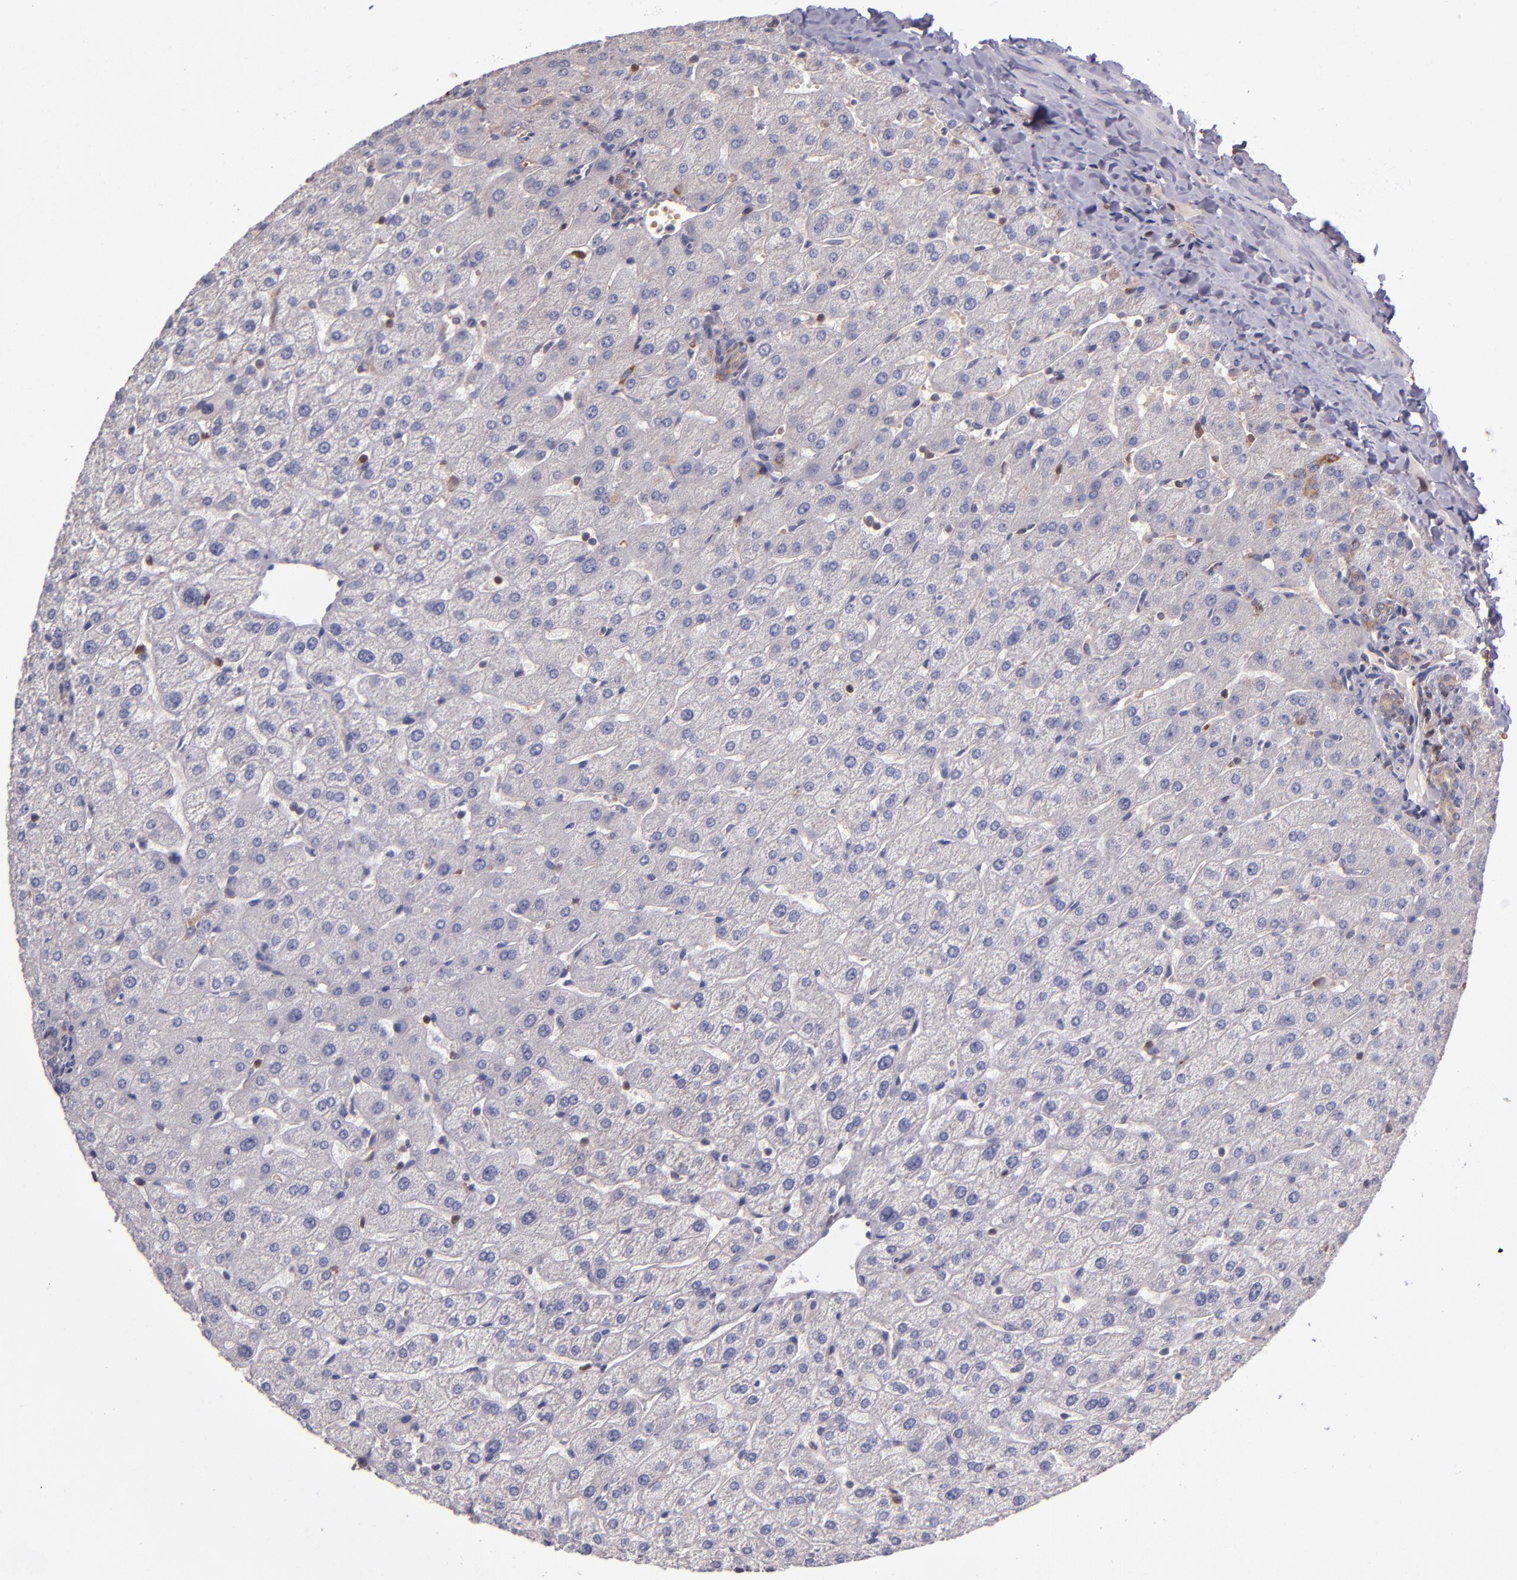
{"staining": {"intensity": "negative", "quantity": "none", "location": "none"}, "tissue": "liver", "cell_type": "Cholangiocytes", "image_type": "normal", "snomed": [{"axis": "morphology", "description": "Normal tissue, NOS"}, {"axis": "morphology", "description": "Fibrosis, NOS"}, {"axis": "topography", "description": "Liver"}], "caption": "Immunohistochemistry (IHC) histopathology image of benign human liver stained for a protein (brown), which demonstrates no expression in cholangiocytes. The staining was performed using DAB (3,3'-diaminobenzidine) to visualize the protein expression in brown, while the nuclei were stained in blue with hematoxylin (Magnification: 20x).", "gene": "EIF4ENIF1", "patient": {"sex": "female", "age": 29}}